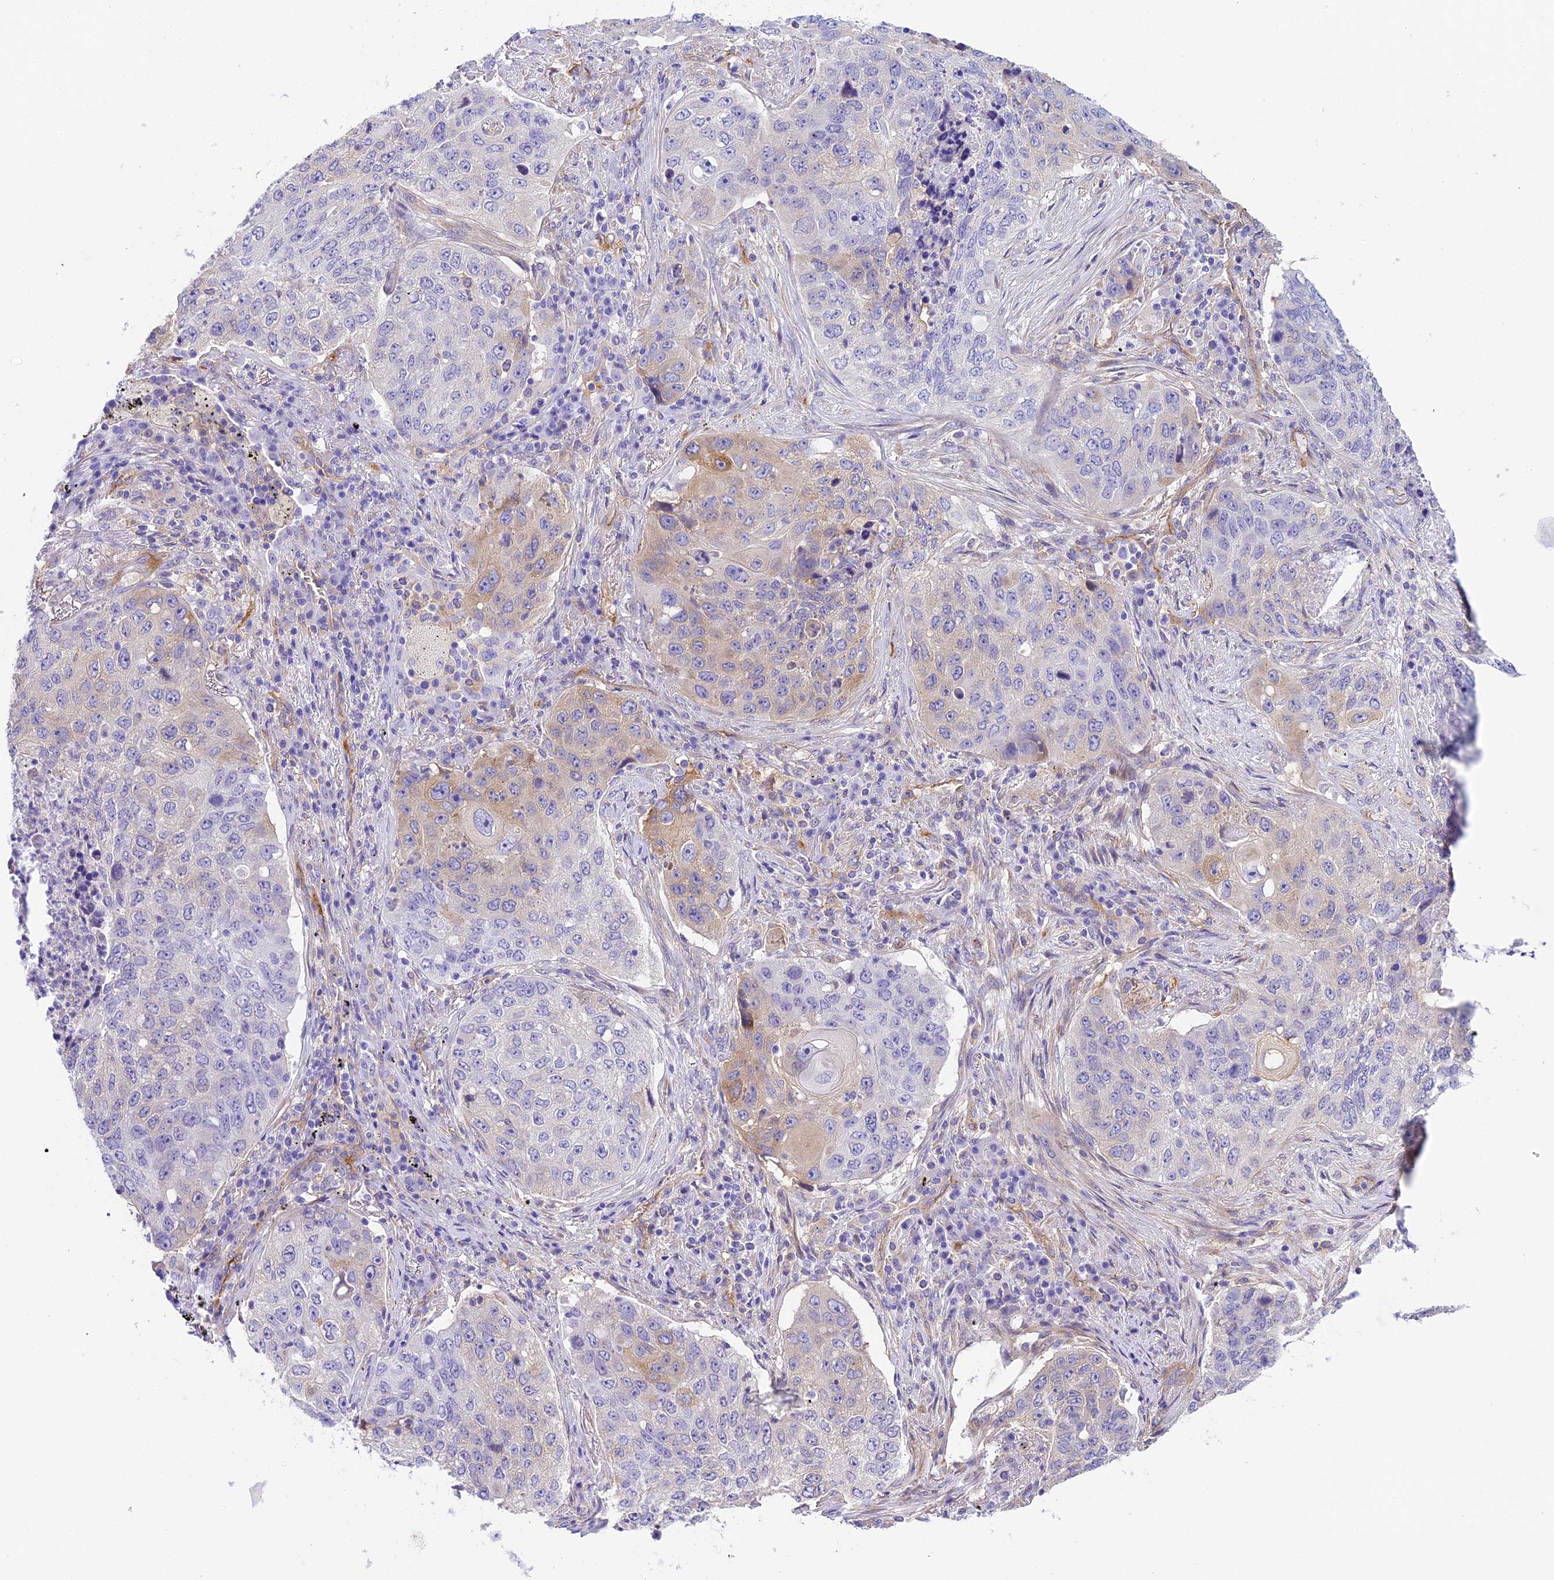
{"staining": {"intensity": "weak", "quantity": "<25%", "location": "cytoplasmic/membranous"}, "tissue": "lung cancer", "cell_type": "Tumor cells", "image_type": "cancer", "snomed": [{"axis": "morphology", "description": "Squamous cell carcinoma, NOS"}, {"axis": "topography", "description": "Lung"}], "caption": "IHC micrograph of neoplastic tissue: human squamous cell carcinoma (lung) stained with DAB demonstrates no significant protein positivity in tumor cells.", "gene": "HOMER3", "patient": {"sex": "female", "age": 63}}